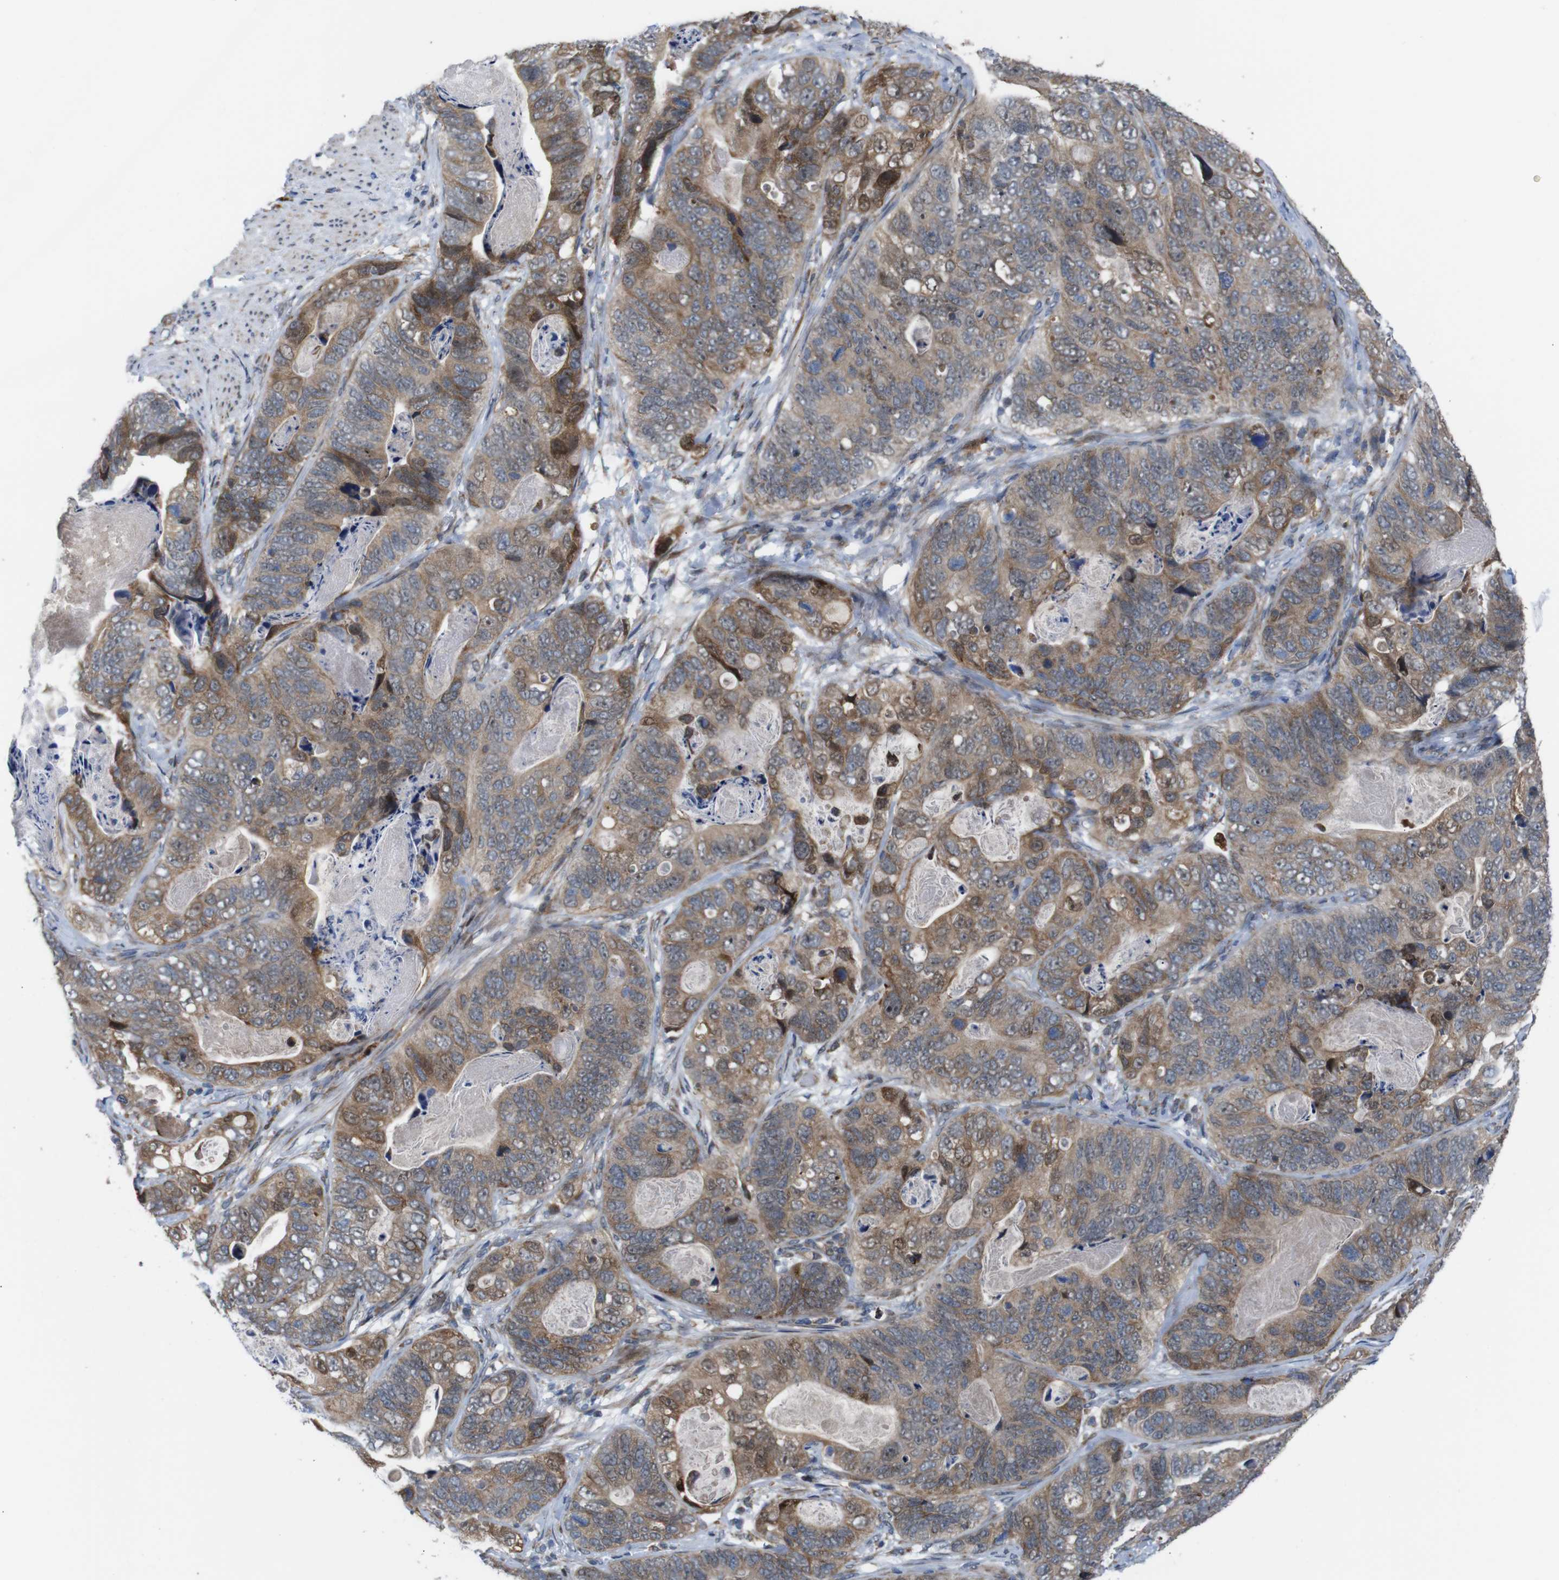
{"staining": {"intensity": "moderate", "quantity": ">75%", "location": "cytoplasmic/membranous"}, "tissue": "stomach cancer", "cell_type": "Tumor cells", "image_type": "cancer", "snomed": [{"axis": "morphology", "description": "Adenocarcinoma, NOS"}, {"axis": "topography", "description": "Stomach"}], "caption": "Tumor cells show medium levels of moderate cytoplasmic/membranous expression in about >75% of cells in stomach cancer (adenocarcinoma).", "gene": "PTPN1", "patient": {"sex": "female", "age": 89}}